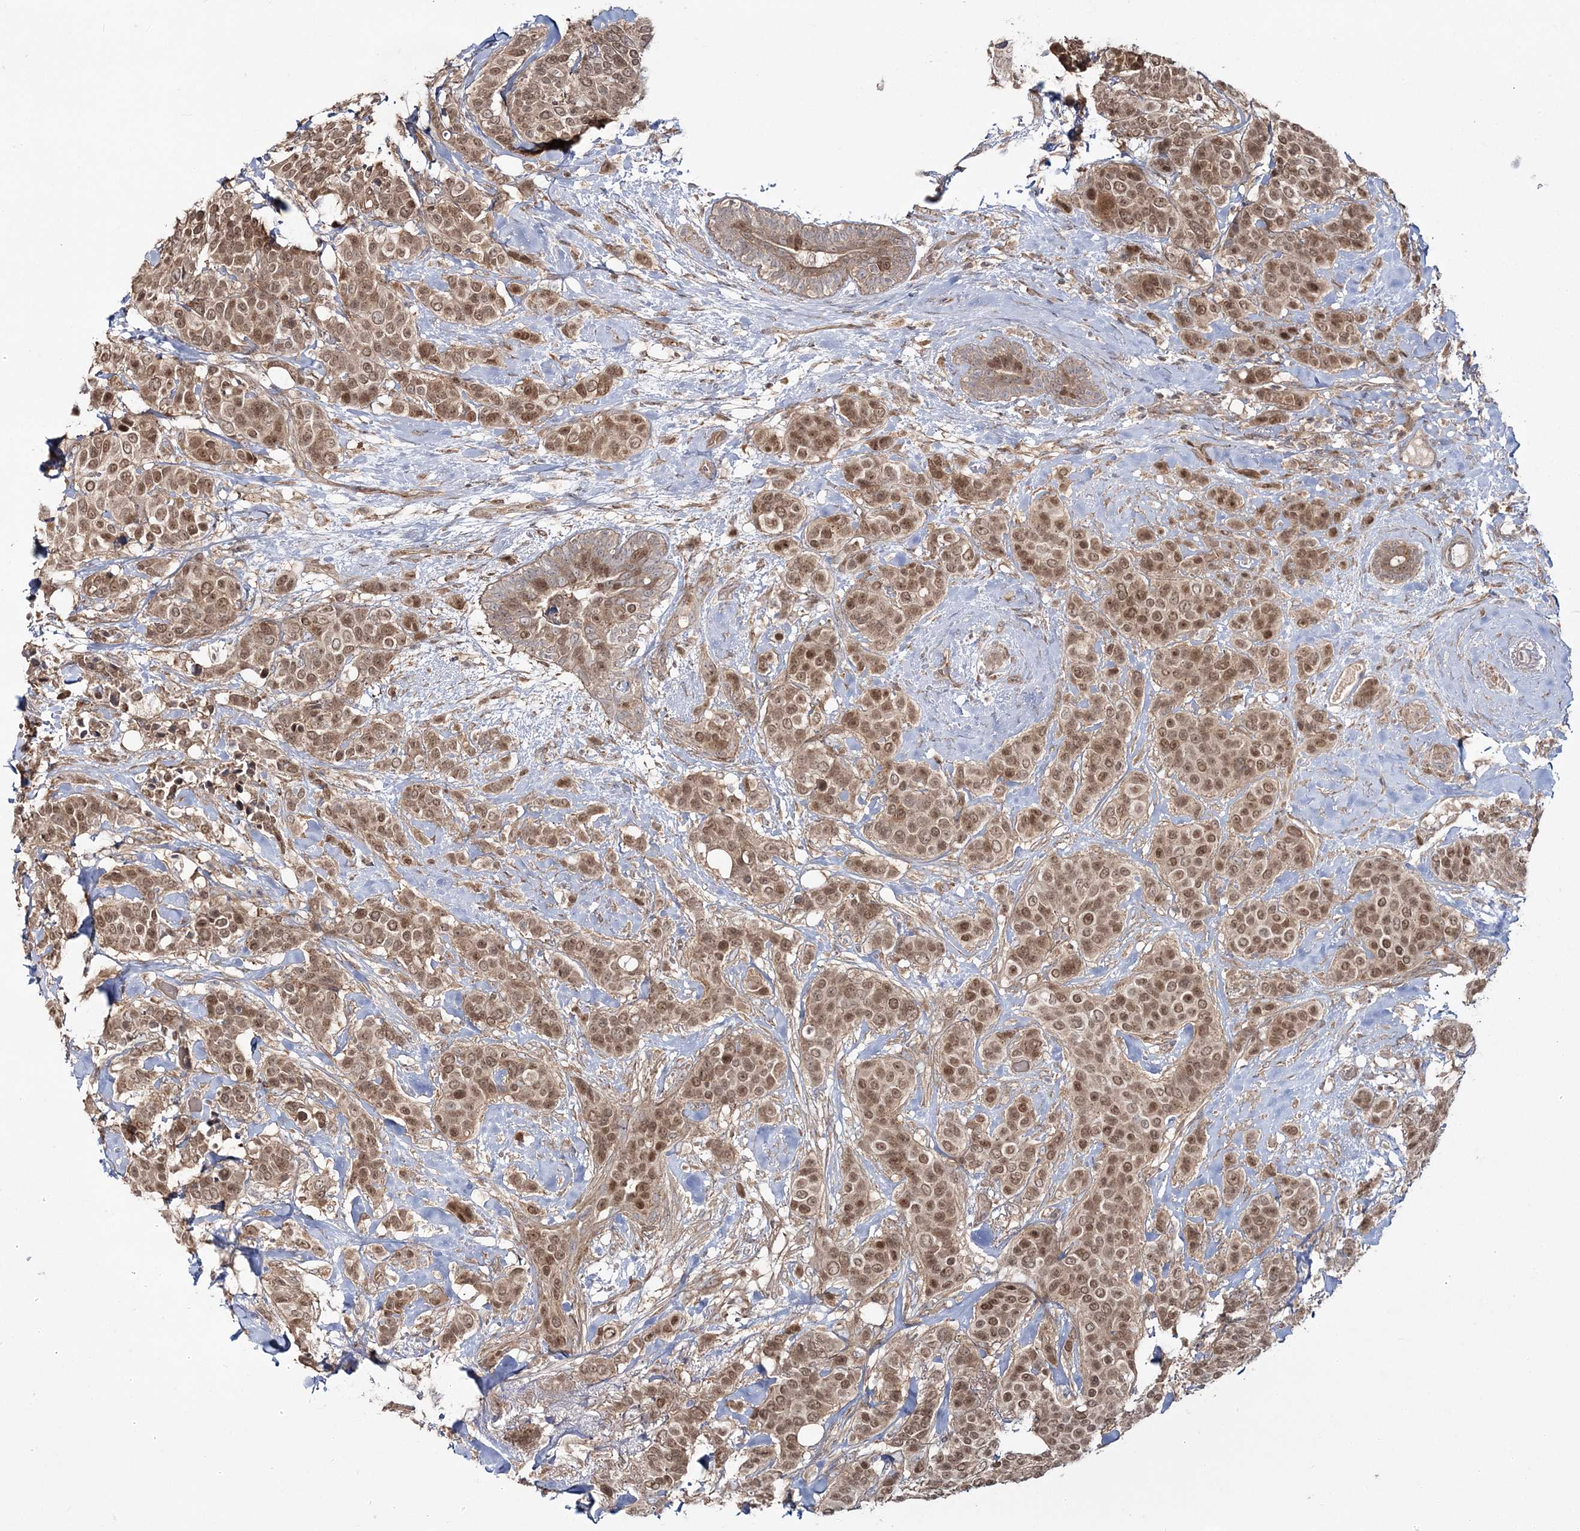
{"staining": {"intensity": "moderate", "quantity": ">75%", "location": "nuclear"}, "tissue": "breast cancer", "cell_type": "Tumor cells", "image_type": "cancer", "snomed": [{"axis": "morphology", "description": "Lobular carcinoma"}, {"axis": "topography", "description": "Breast"}], "caption": "Immunohistochemical staining of human breast cancer (lobular carcinoma) displays medium levels of moderate nuclear positivity in approximately >75% of tumor cells.", "gene": "MOCS2", "patient": {"sex": "female", "age": 51}}